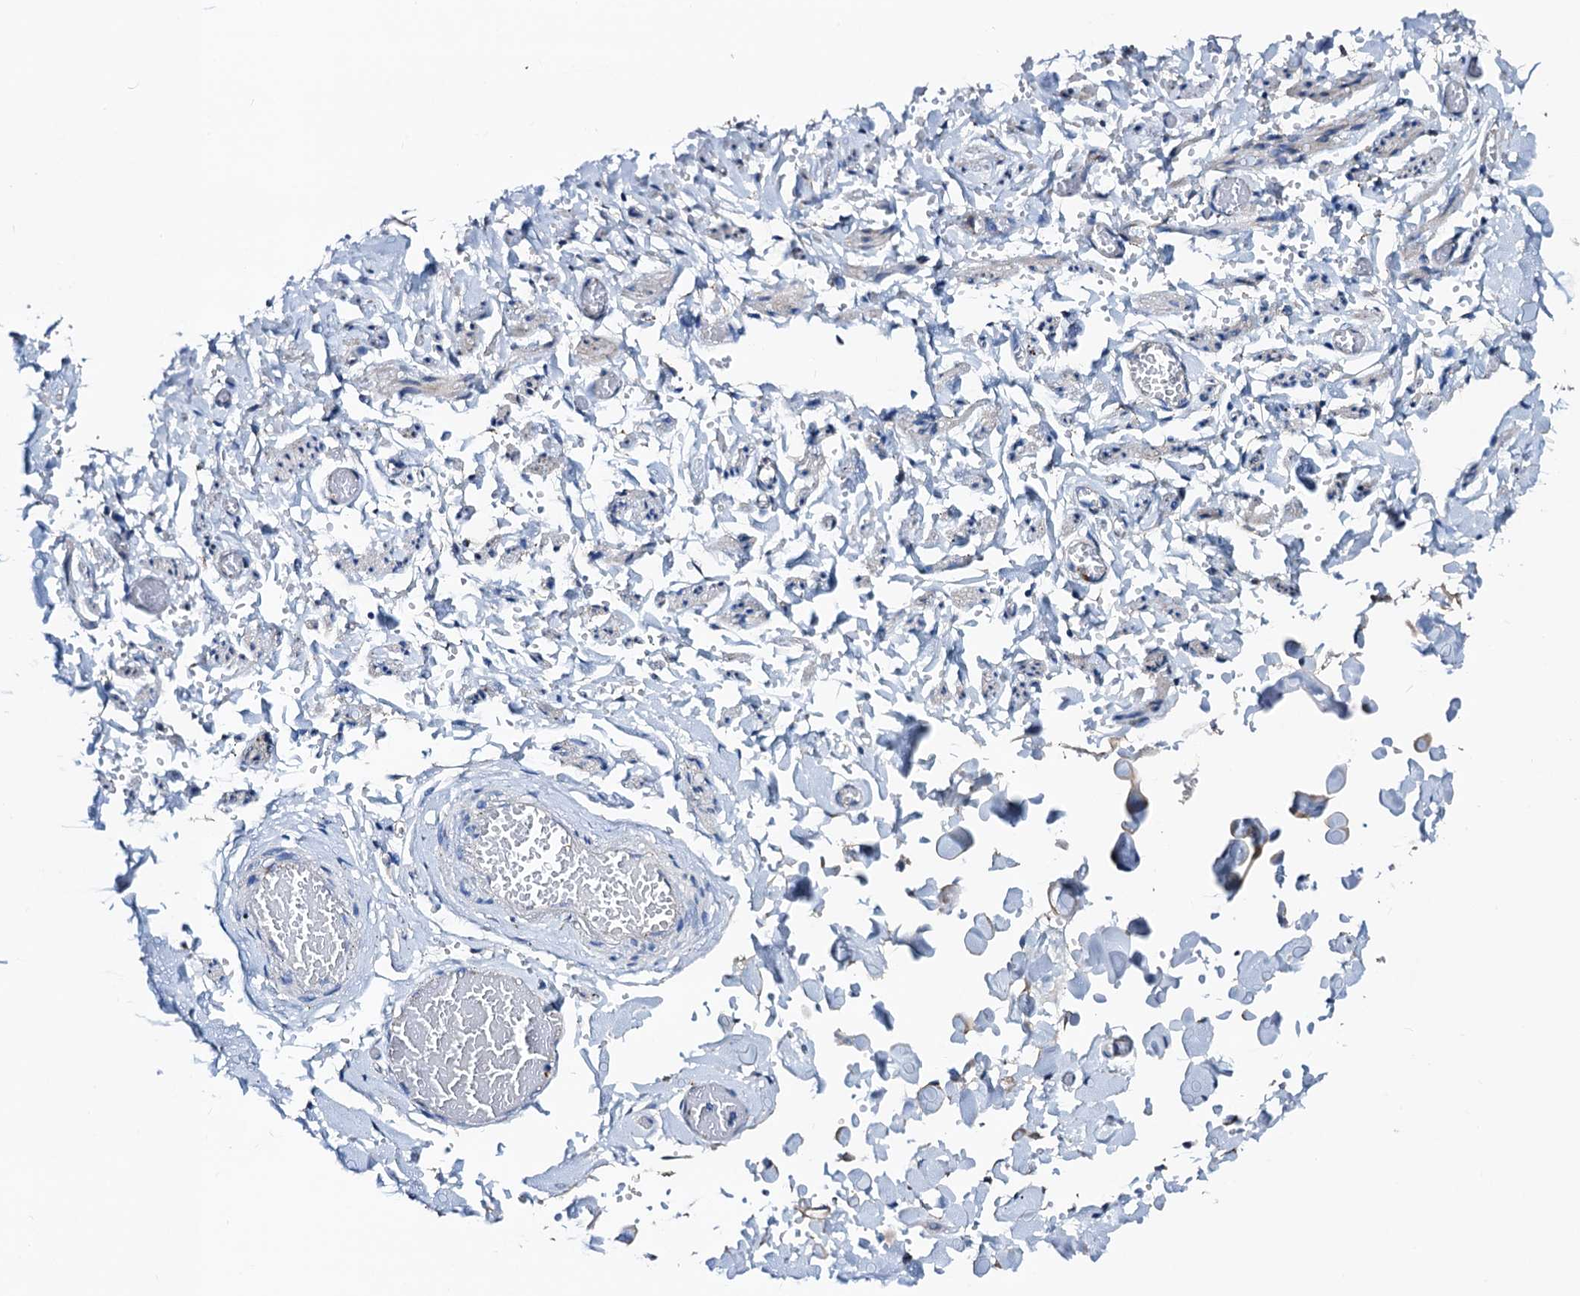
{"staining": {"intensity": "negative", "quantity": "none", "location": "none"}, "tissue": "adipose tissue", "cell_type": "Adipocytes", "image_type": "normal", "snomed": [{"axis": "morphology", "description": "Normal tissue, NOS"}, {"axis": "topography", "description": "Vascular tissue"}, {"axis": "topography", "description": "Fallopian tube"}, {"axis": "topography", "description": "Ovary"}], "caption": "IHC of normal adipose tissue shows no expression in adipocytes. (Brightfield microscopy of DAB (3,3'-diaminobenzidine) immunohistochemistry at high magnification).", "gene": "FREM3", "patient": {"sex": "female", "age": 67}}